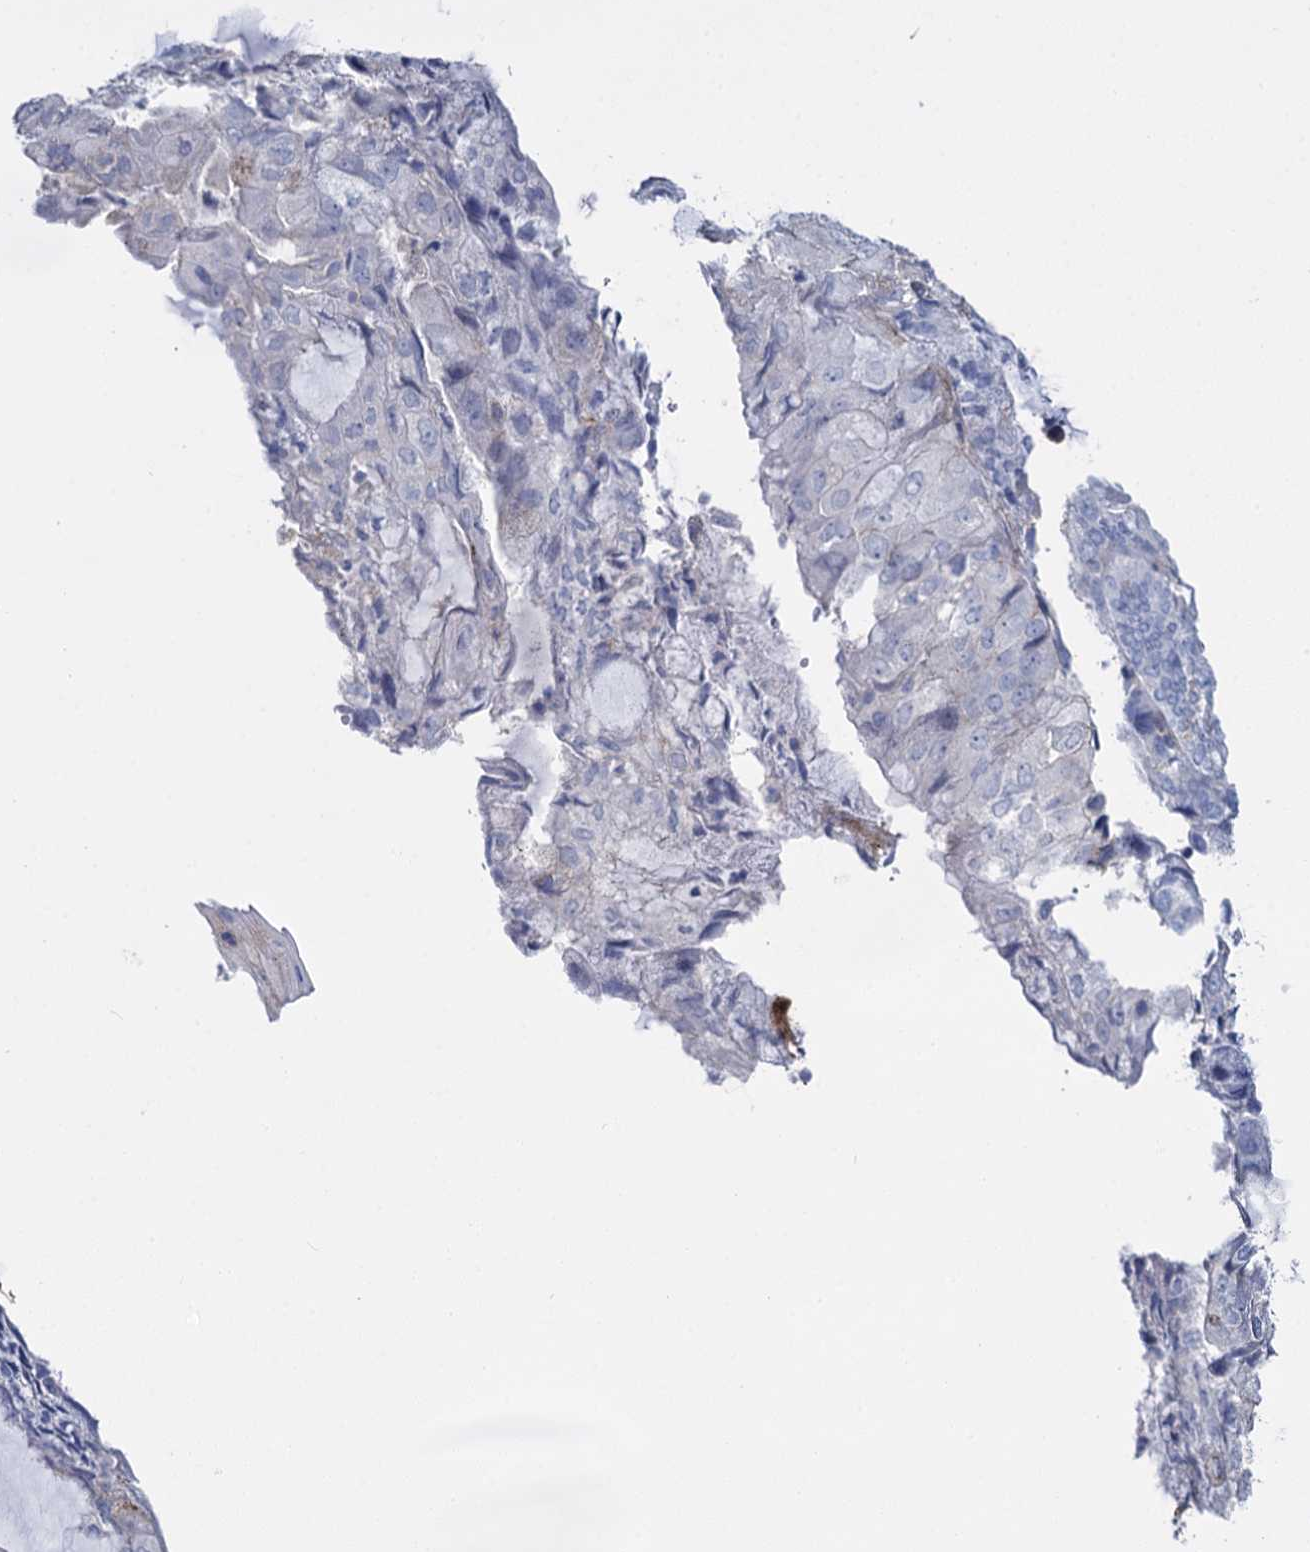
{"staining": {"intensity": "negative", "quantity": "none", "location": "none"}, "tissue": "endometrial cancer", "cell_type": "Tumor cells", "image_type": "cancer", "snomed": [{"axis": "morphology", "description": "Adenocarcinoma, NOS"}, {"axis": "topography", "description": "Endometrium"}], "caption": "This is a histopathology image of immunohistochemistry staining of adenocarcinoma (endometrial), which shows no expression in tumor cells.", "gene": "SNCG", "patient": {"sex": "female", "age": 81}}